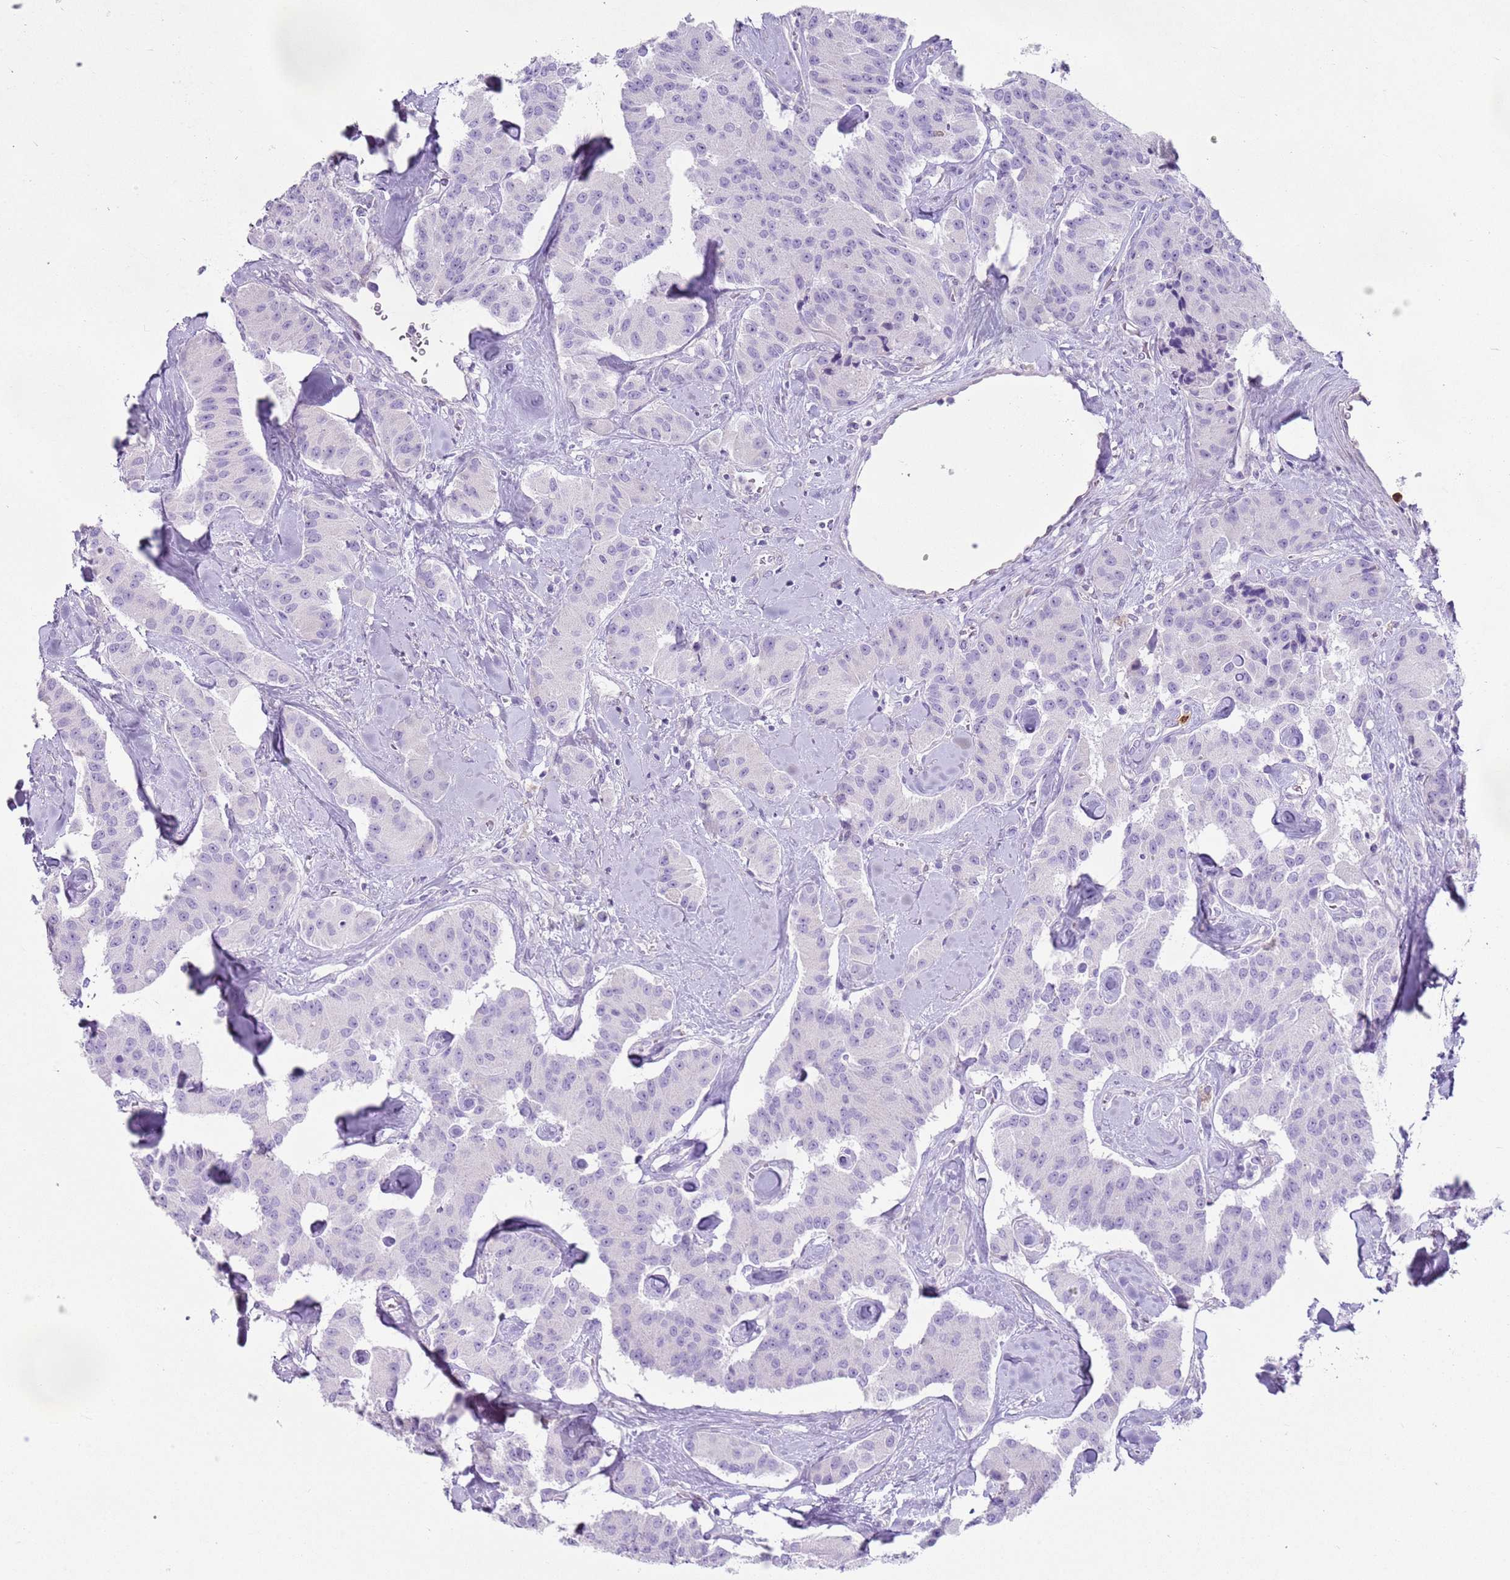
{"staining": {"intensity": "negative", "quantity": "none", "location": "none"}, "tissue": "carcinoid", "cell_type": "Tumor cells", "image_type": "cancer", "snomed": [{"axis": "morphology", "description": "Carcinoid, malignant, NOS"}, {"axis": "topography", "description": "Pancreas"}], "caption": "Immunohistochemistry photomicrograph of neoplastic tissue: human carcinoid (malignant) stained with DAB shows no significant protein expression in tumor cells.", "gene": "CD177", "patient": {"sex": "male", "age": 41}}